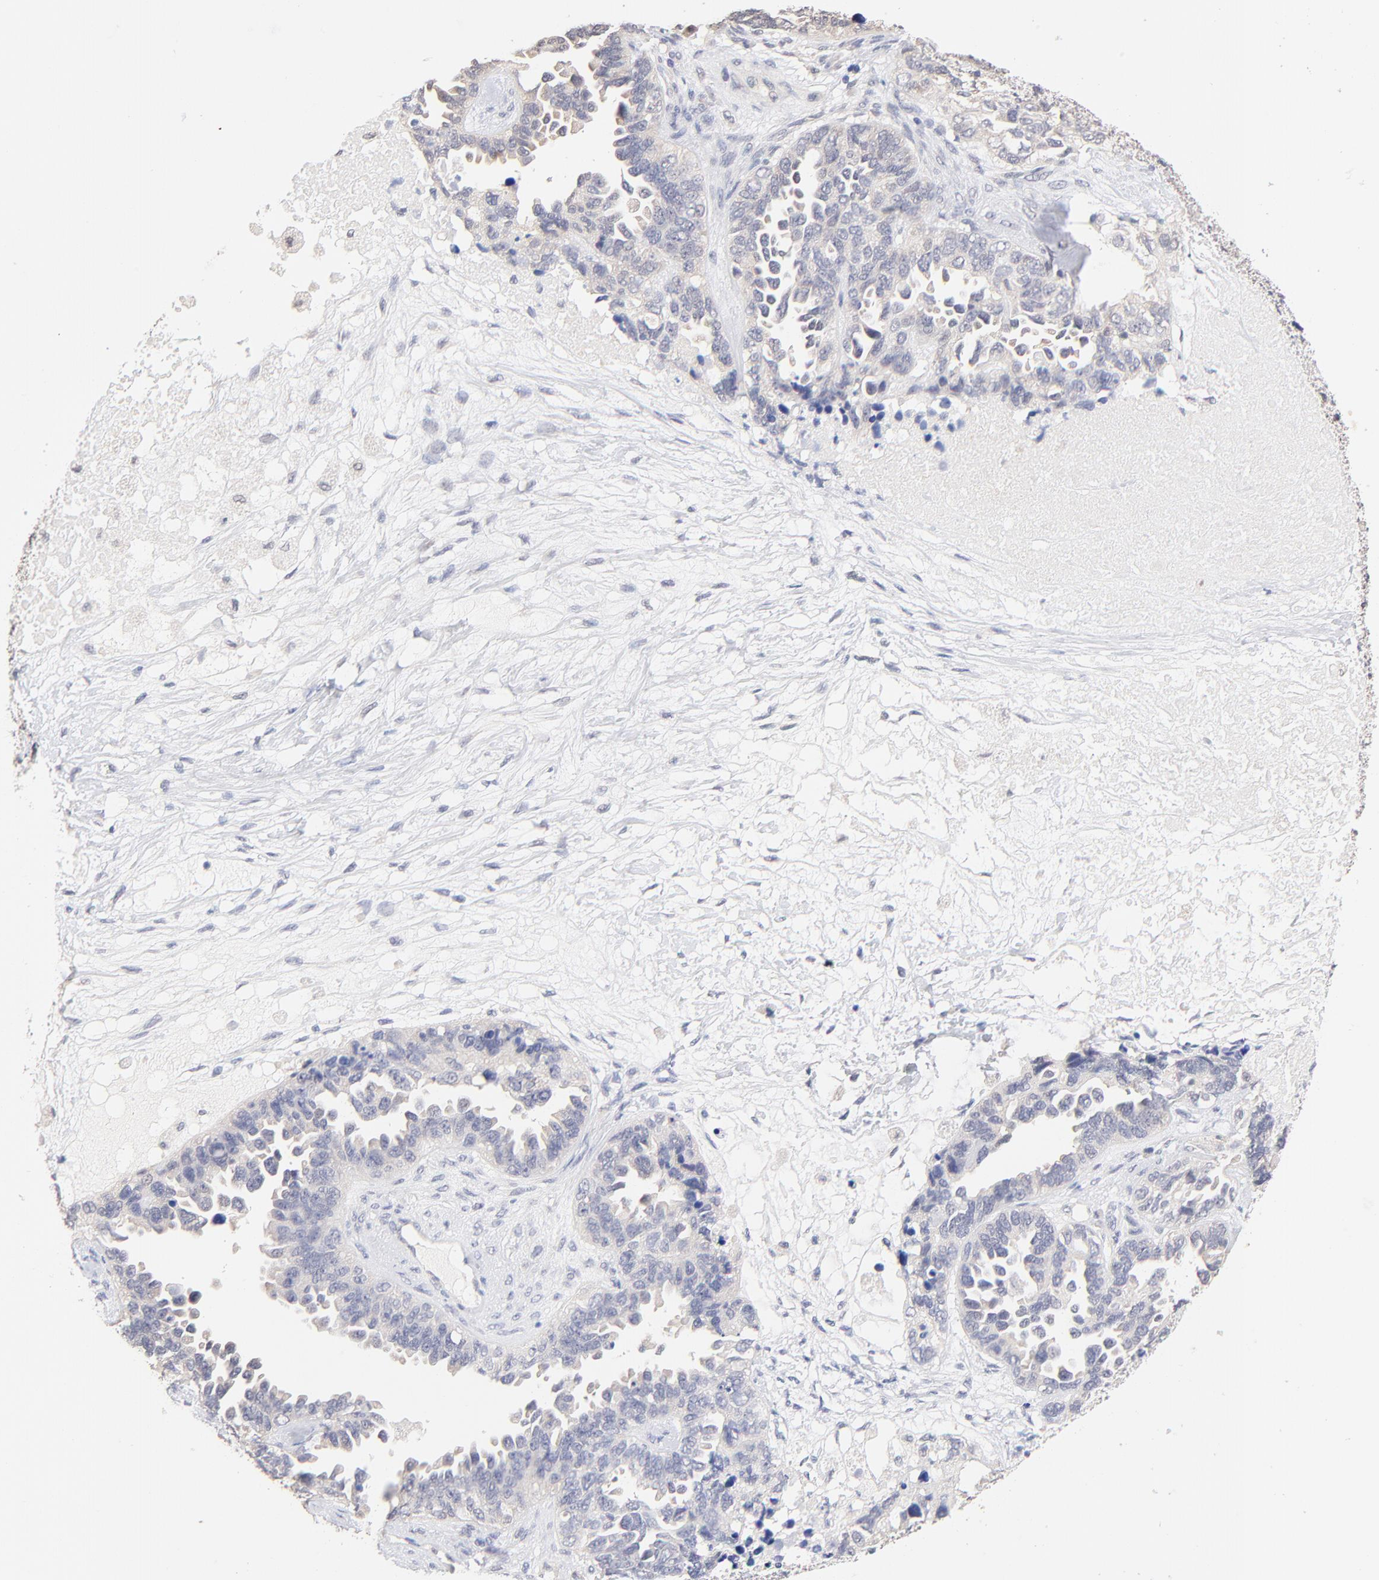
{"staining": {"intensity": "negative", "quantity": "none", "location": "none"}, "tissue": "ovarian cancer", "cell_type": "Tumor cells", "image_type": "cancer", "snomed": [{"axis": "morphology", "description": "Cystadenocarcinoma, serous, NOS"}, {"axis": "topography", "description": "Ovary"}], "caption": "IHC of human serous cystadenocarcinoma (ovarian) shows no expression in tumor cells.", "gene": "RIBC2", "patient": {"sex": "female", "age": 82}}